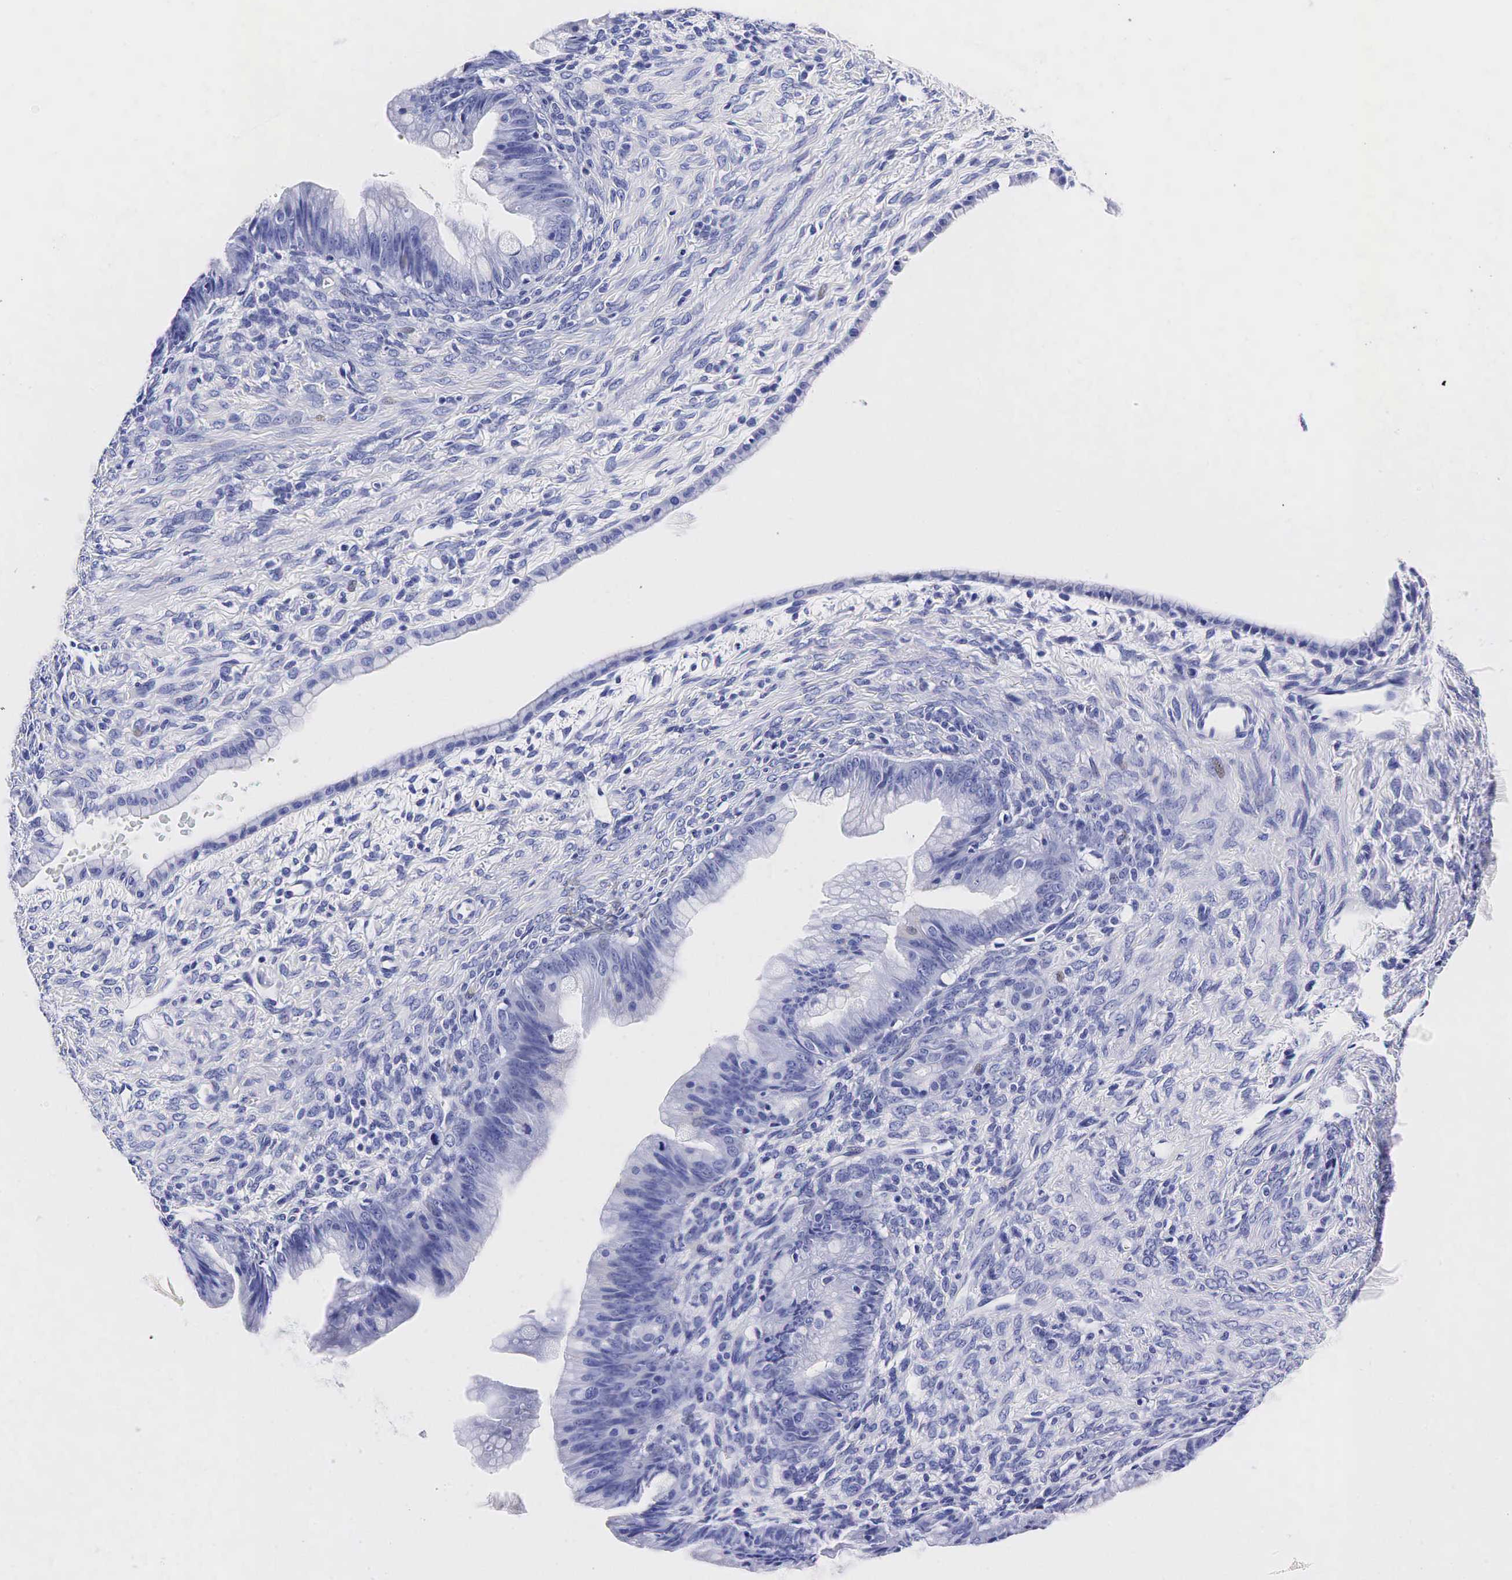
{"staining": {"intensity": "negative", "quantity": "none", "location": "none"}, "tissue": "ovarian cancer", "cell_type": "Tumor cells", "image_type": "cancer", "snomed": [{"axis": "morphology", "description": "Cystadenocarcinoma, mucinous, NOS"}, {"axis": "topography", "description": "Ovary"}], "caption": "A high-resolution photomicrograph shows immunohistochemistry staining of ovarian cancer, which demonstrates no significant staining in tumor cells. (Stains: DAB (3,3'-diaminobenzidine) IHC with hematoxylin counter stain, Microscopy: brightfield microscopy at high magnification).", "gene": "TG", "patient": {"sex": "female", "age": 25}}